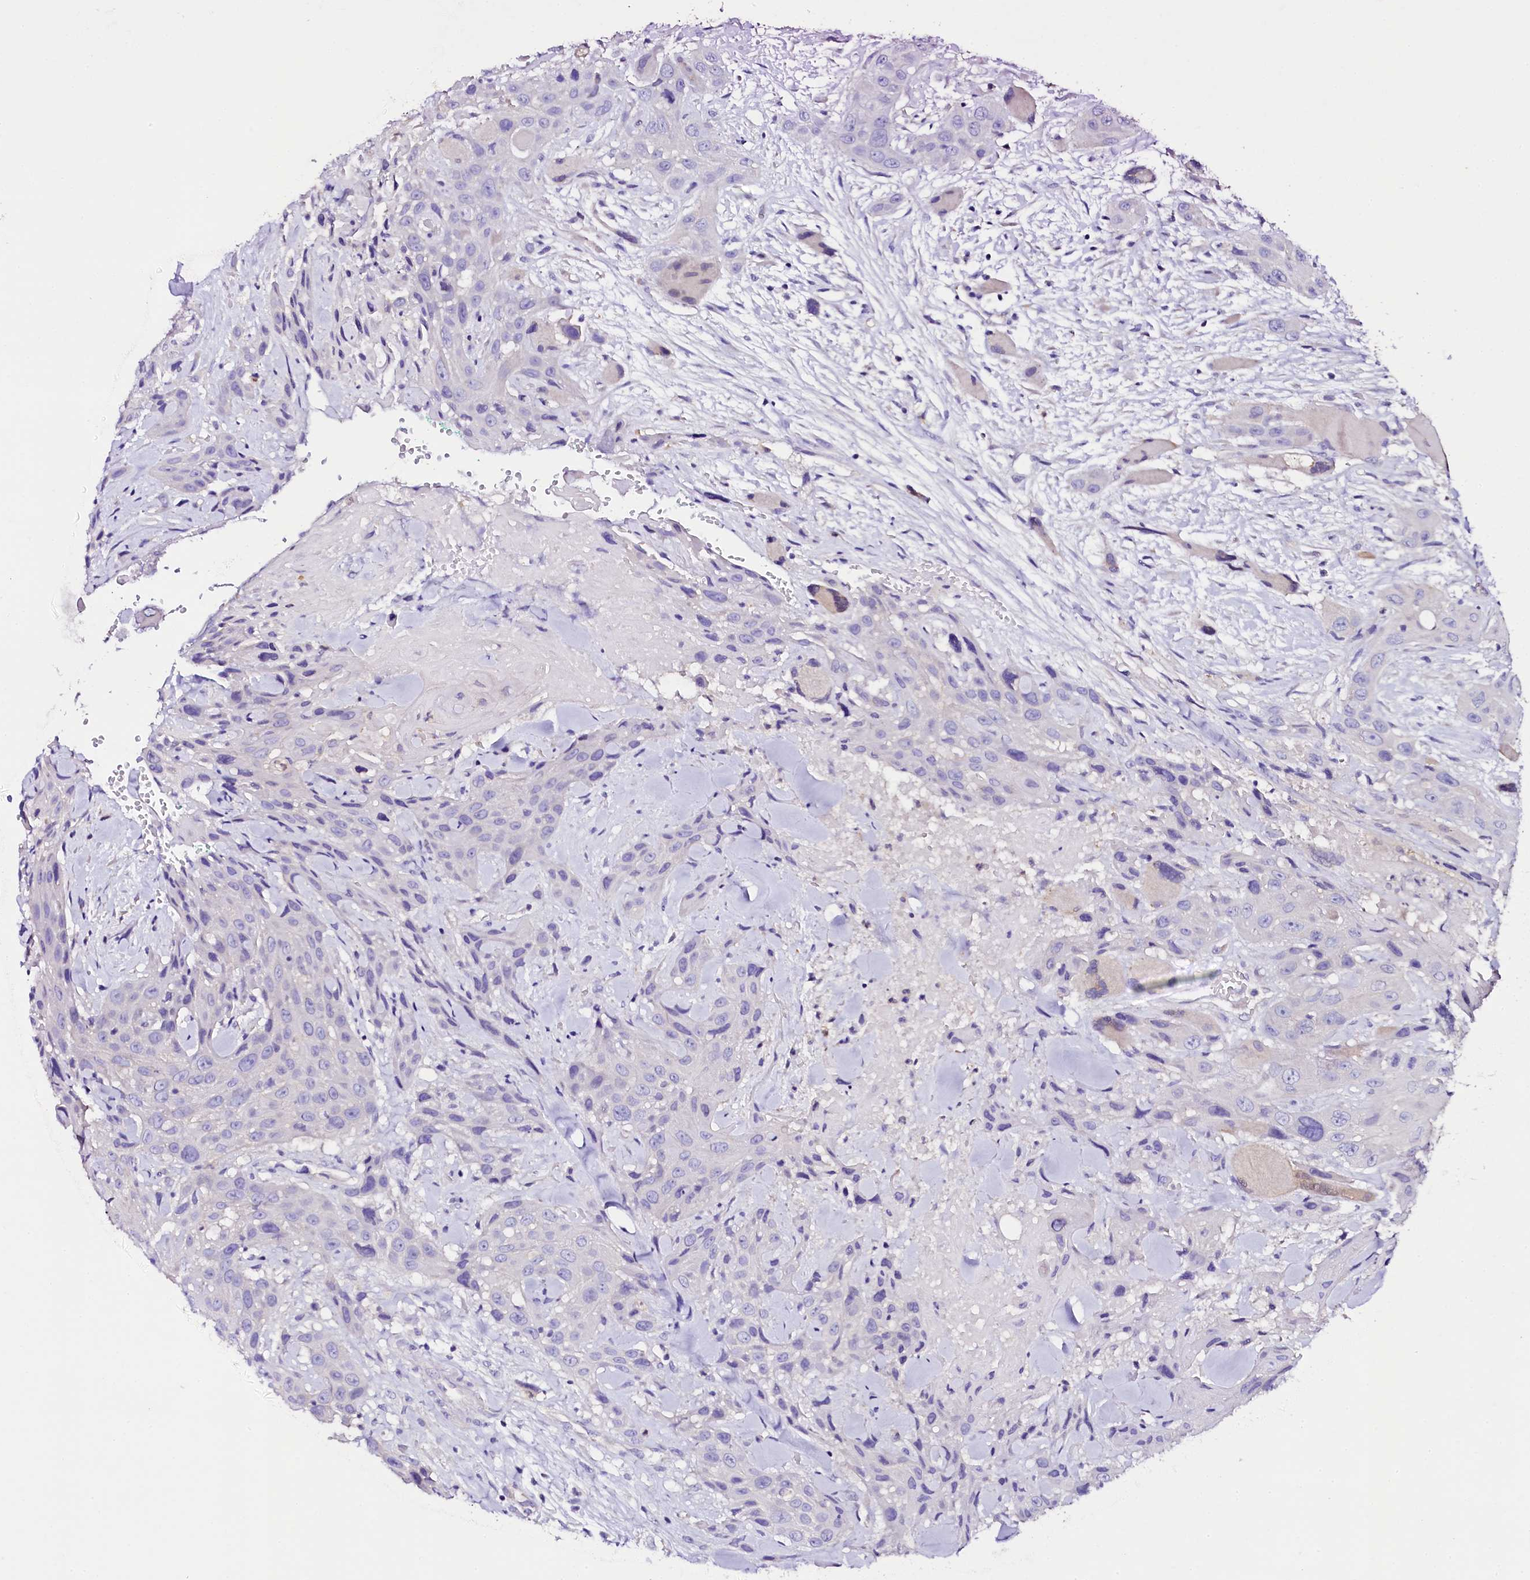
{"staining": {"intensity": "negative", "quantity": "none", "location": "none"}, "tissue": "head and neck cancer", "cell_type": "Tumor cells", "image_type": "cancer", "snomed": [{"axis": "morphology", "description": "Squamous cell carcinoma, NOS"}, {"axis": "topography", "description": "Head-Neck"}], "caption": "Squamous cell carcinoma (head and neck) stained for a protein using immunohistochemistry (IHC) demonstrates no positivity tumor cells.", "gene": "NAA16", "patient": {"sex": "male", "age": 81}}